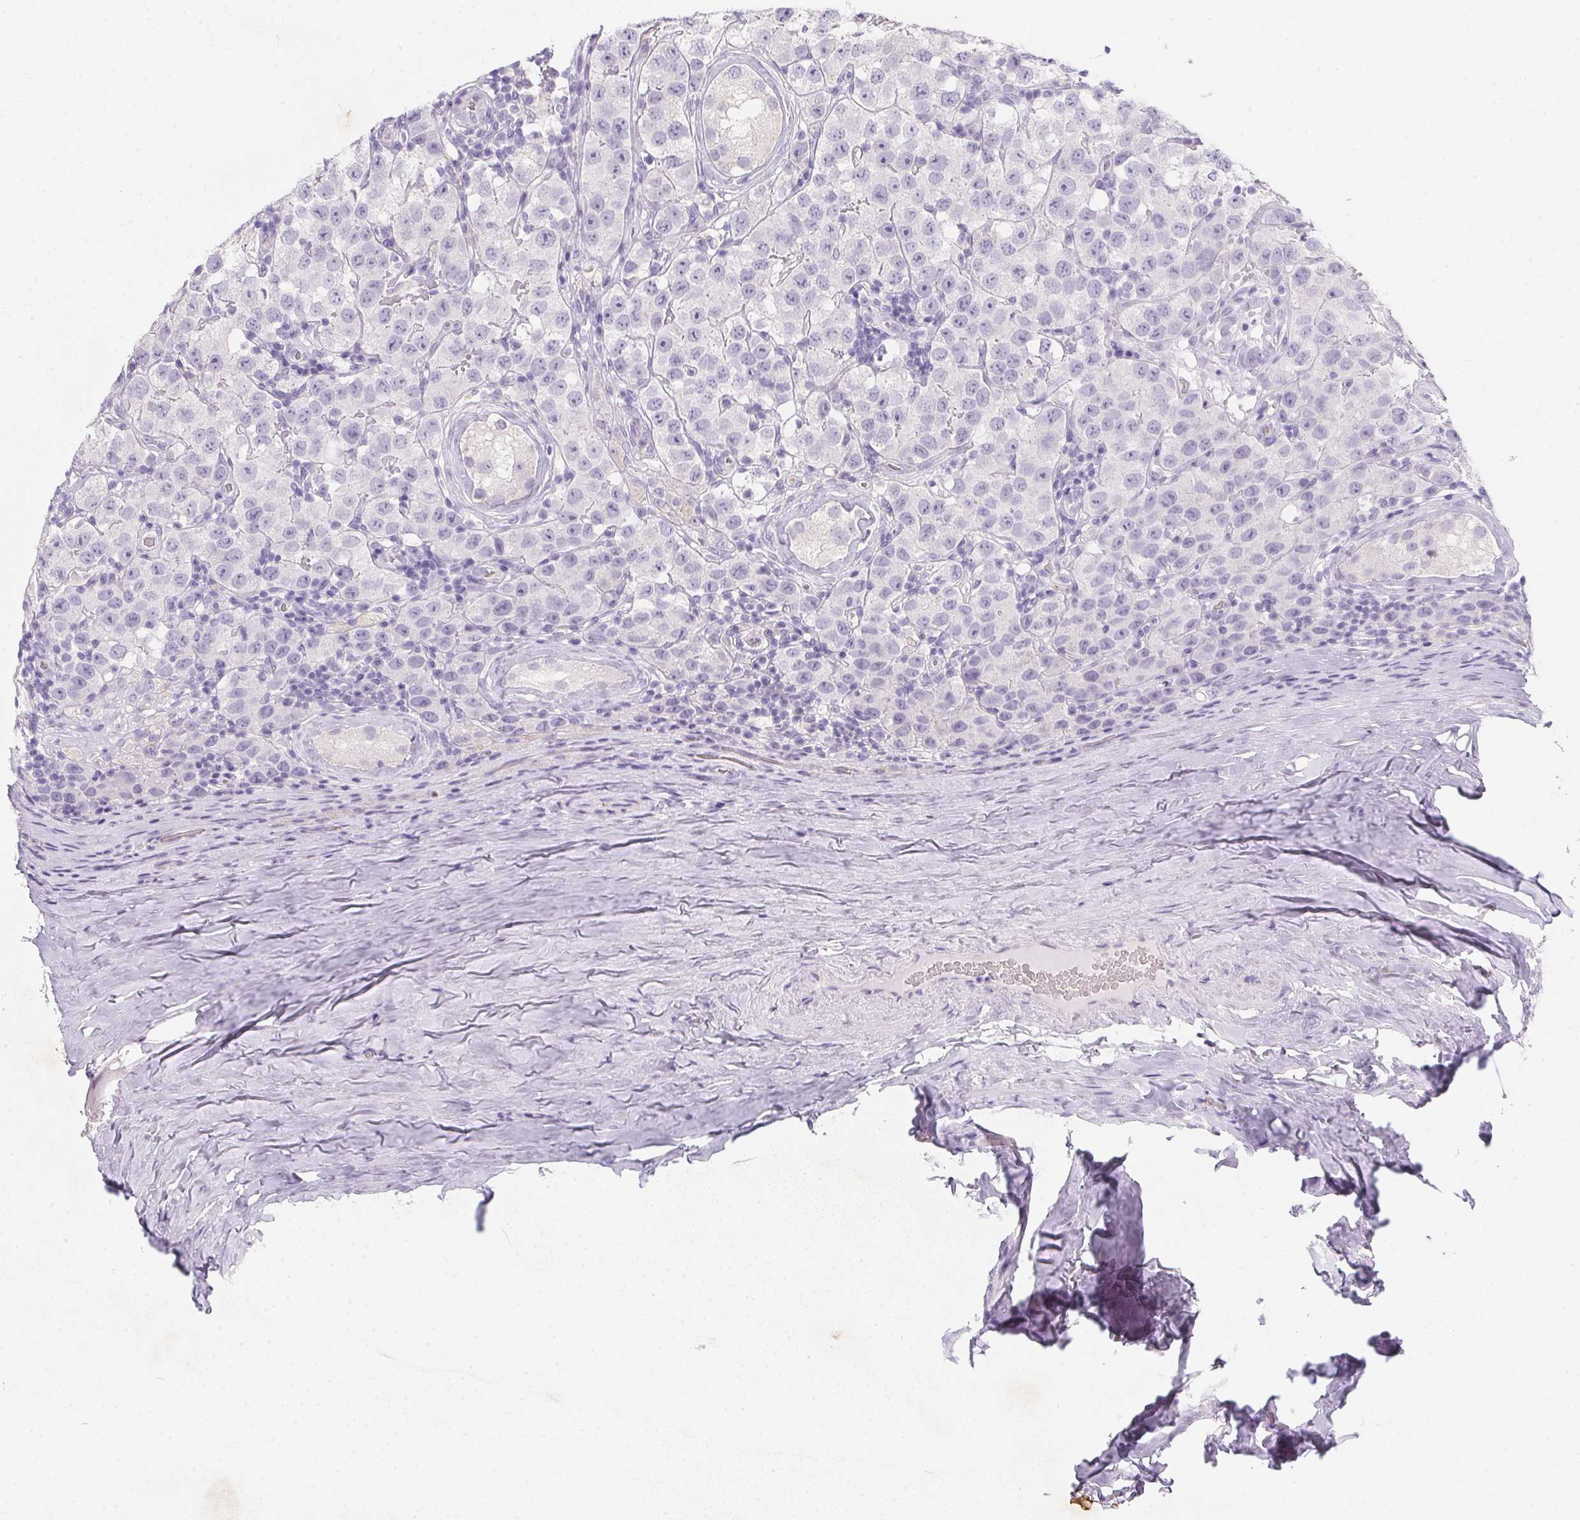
{"staining": {"intensity": "negative", "quantity": "none", "location": "none"}, "tissue": "testis cancer", "cell_type": "Tumor cells", "image_type": "cancer", "snomed": [{"axis": "morphology", "description": "Seminoma, NOS"}, {"axis": "topography", "description": "Testis"}], "caption": "The immunohistochemistry histopathology image has no significant expression in tumor cells of testis cancer (seminoma) tissue.", "gene": "DCD", "patient": {"sex": "male", "age": 34}}